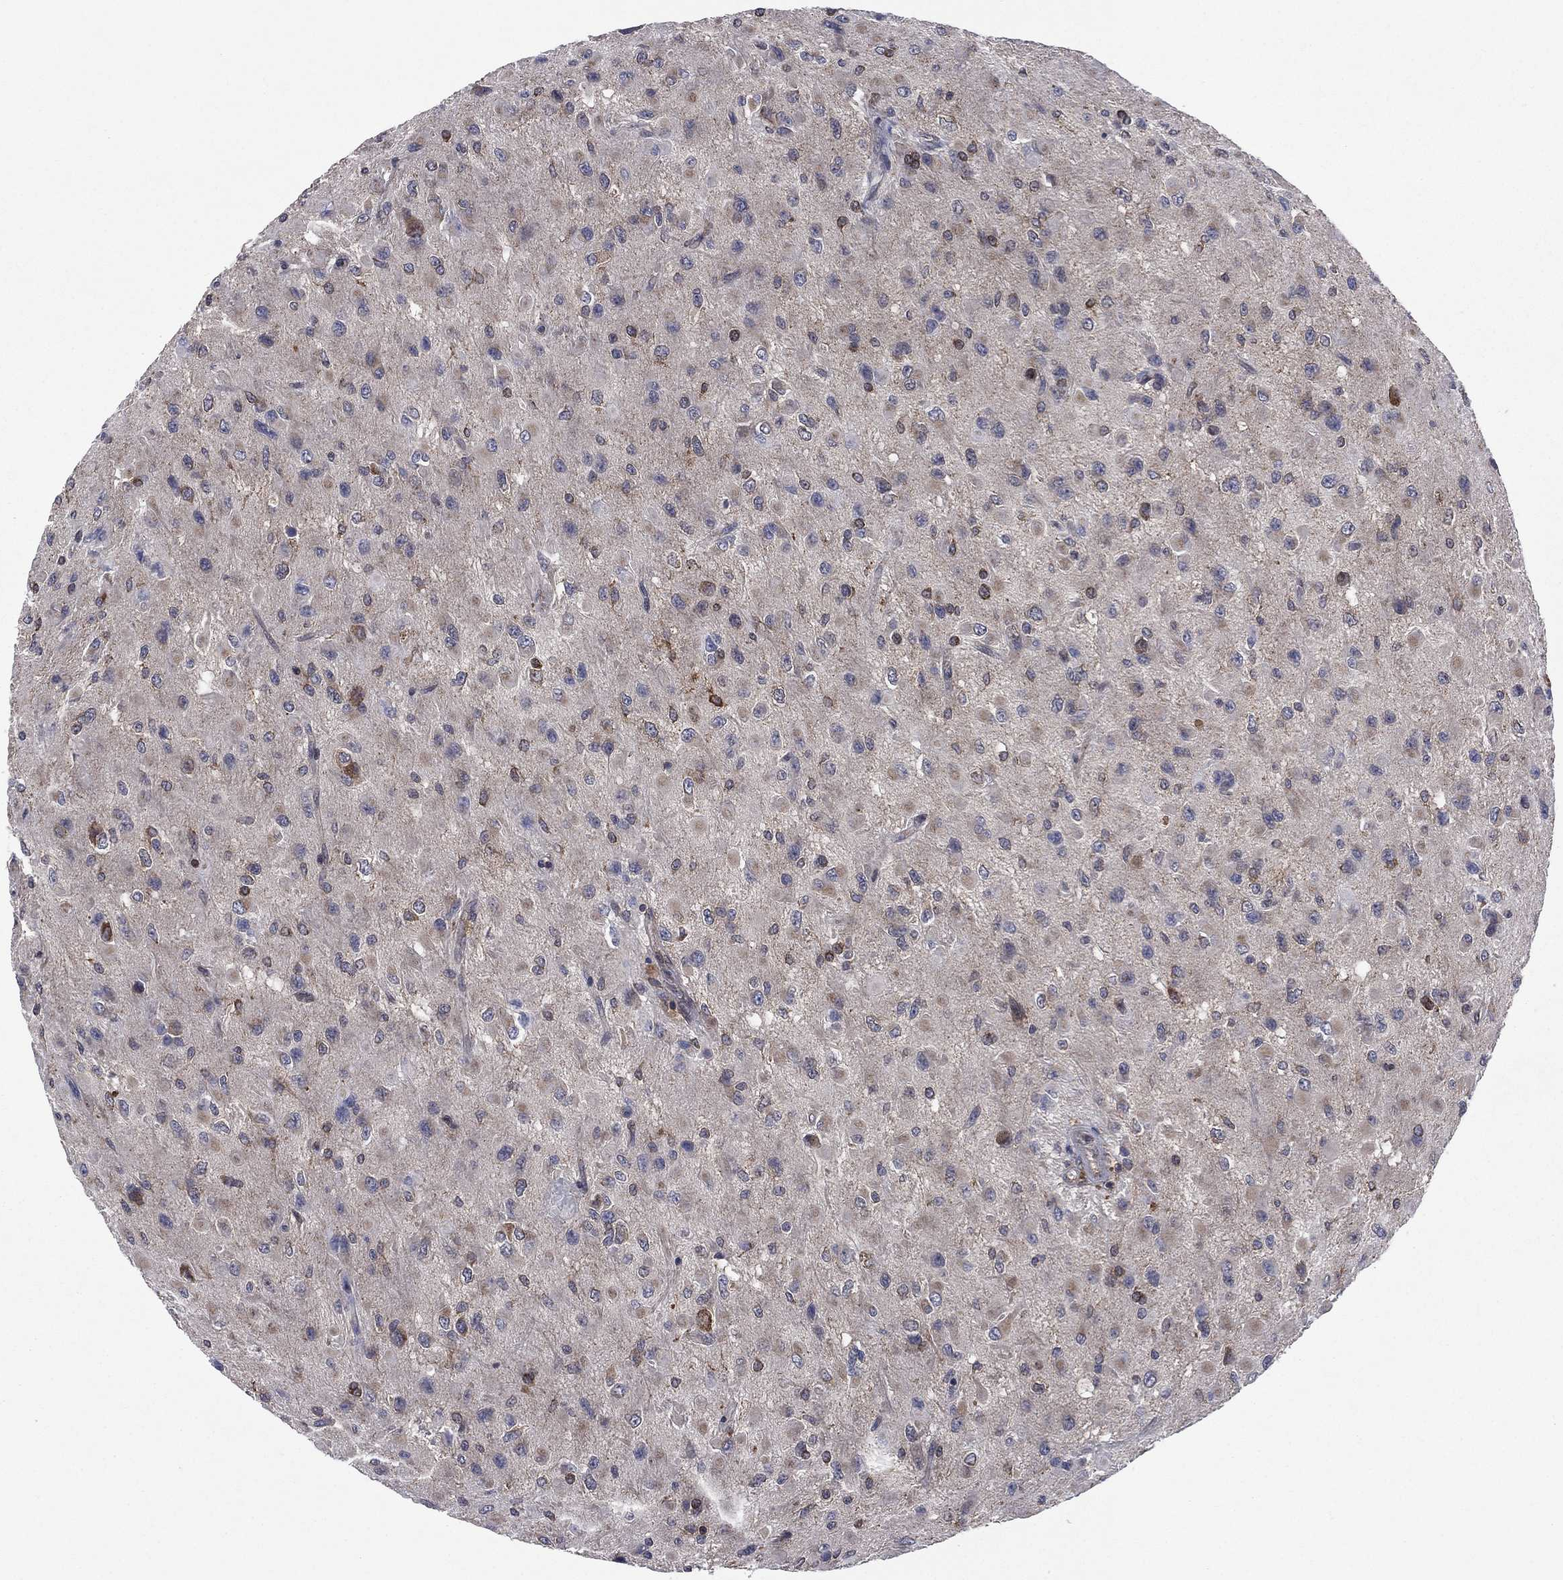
{"staining": {"intensity": "weak", "quantity": "<25%", "location": "cytoplasmic/membranous"}, "tissue": "glioma", "cell_type": "Tumor cells", "image_type": "cancer", "snomed": [{"axis": "morphology", "description": "Glioma, malignant, High grade"}, {"axis": "topography", "description": "Cerebral cortex"}], "caption": "Human glioma stained for a protein using immunohistochemistry demonstrates no staining in tumor cells.", "gene": "C2orf76", "patient": {"sex": "male", "age": 35}}